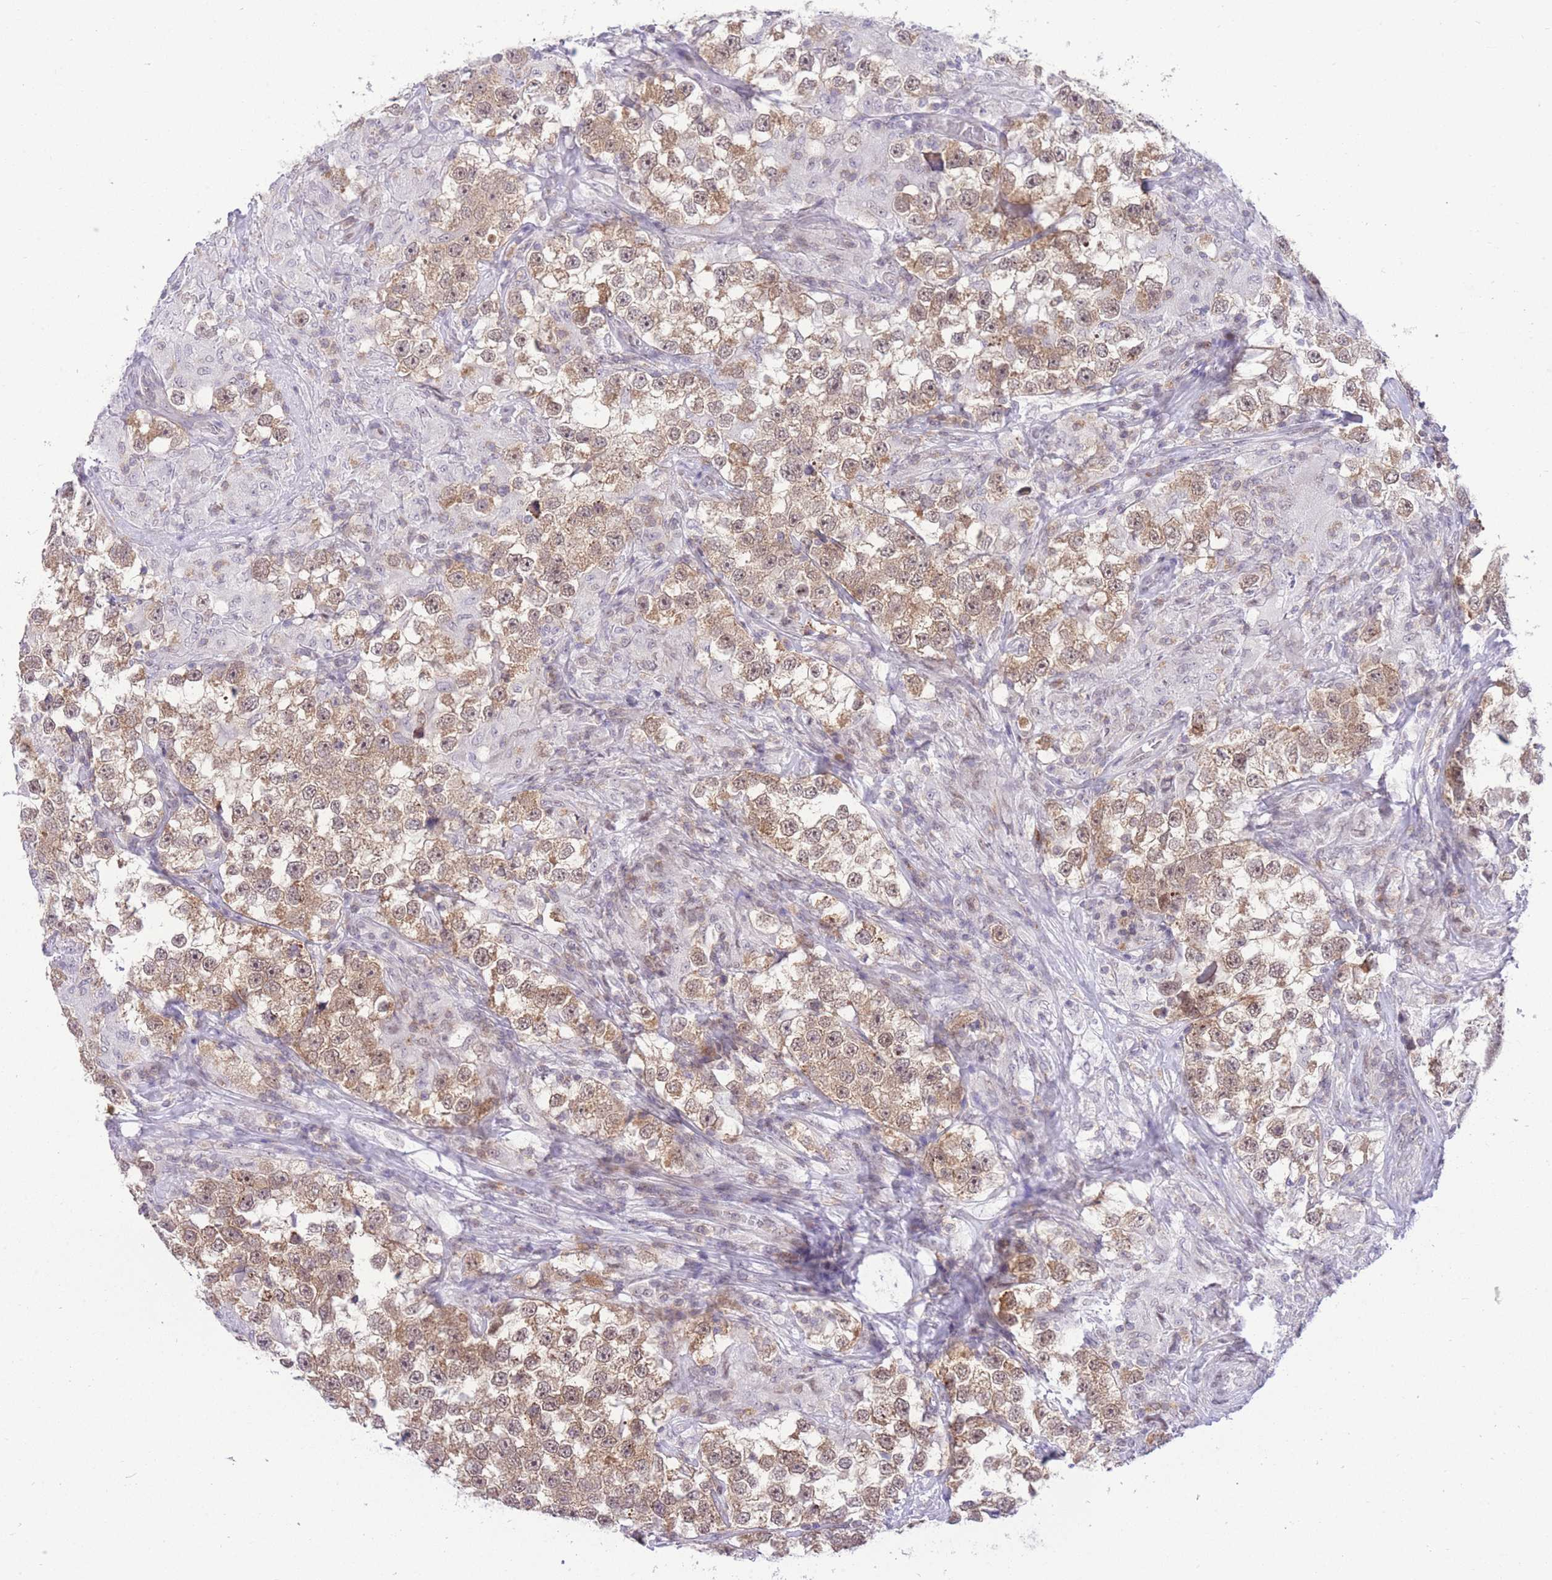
{"staining": {"intensity": "moderate", "quantity": ">75%", "location": "cytoplasmic/membranous"}, "tissue": "testis cancer", "cell_type": "Tumor cells", "image_type": "cancer", "snomed": [{"axis": "morphology", "description": "Seminoma, NOS"}, {"axis": "topography", "description": "Testis"}], "caption": "Immunohistochemical staining of testis cancer shows medium levels of moderate cytoplasmic/membranous expression in about >75% of tumor cells. (Stains: DAB in brown, nuclei in blue, Microscopy: brightfield microscopy at high magnification).", "gene": "STK39", "patient": {"sex": "male", "age": 46}}